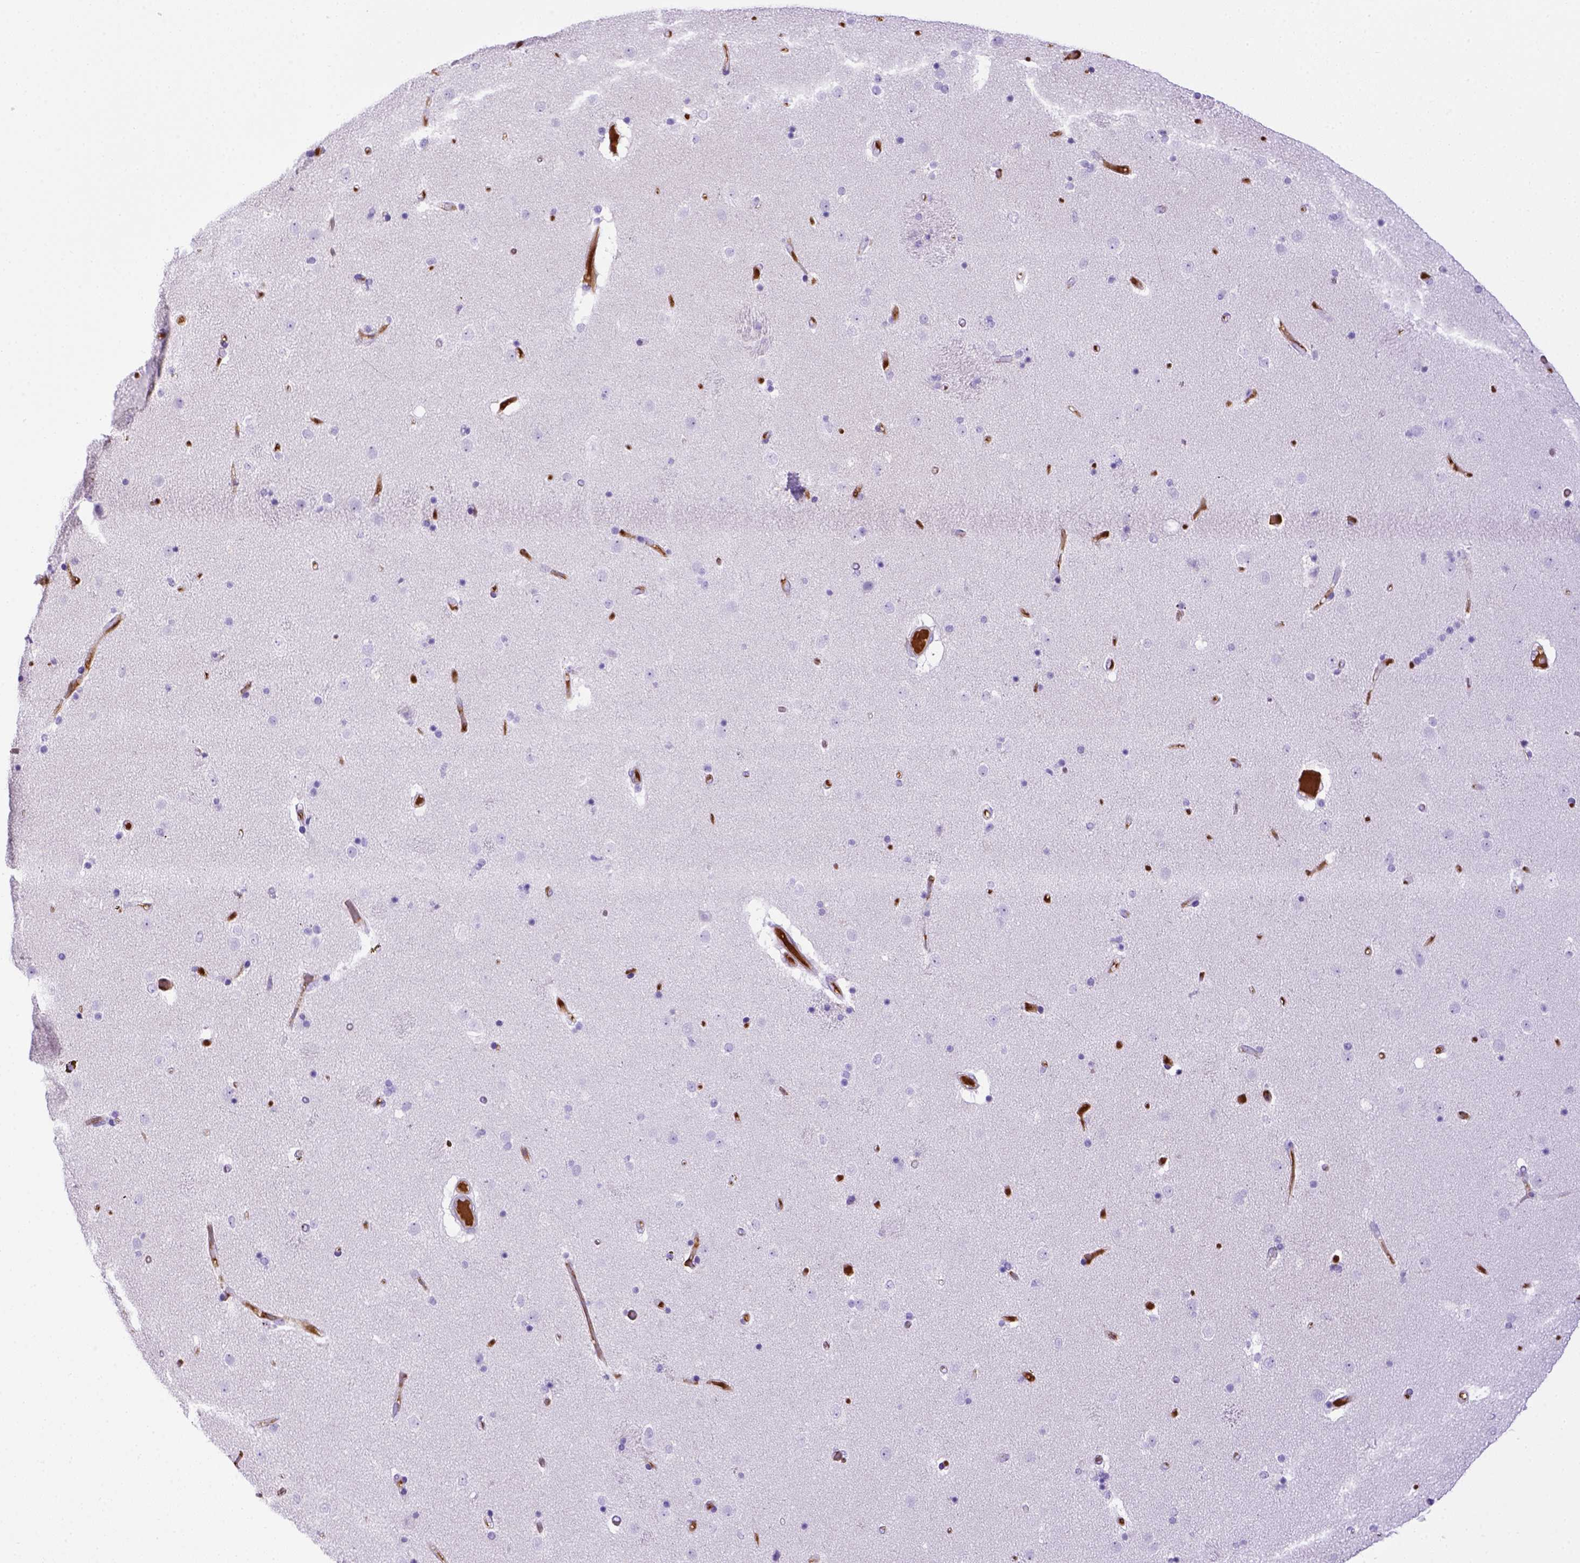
{"staining": {"intensity": "negative", "quantity": "none", "location": "none"}, "tissue": "caudate", "cell_type": "Glial cells", "image_type": "normal", "snomed": [{"axis": "morphology", "description": "Normal tissue, NOS"}, {"axis": "topography", "description": "Lateral ventricle wall"}], "caption": "Immunohistochemistry histopathology image of normal caudate: human caudate stained with DAB exhibits no significant protein expression in glial cells.", "gene": "ITIH4", "patient": {"sex": "female", "age": 71}}